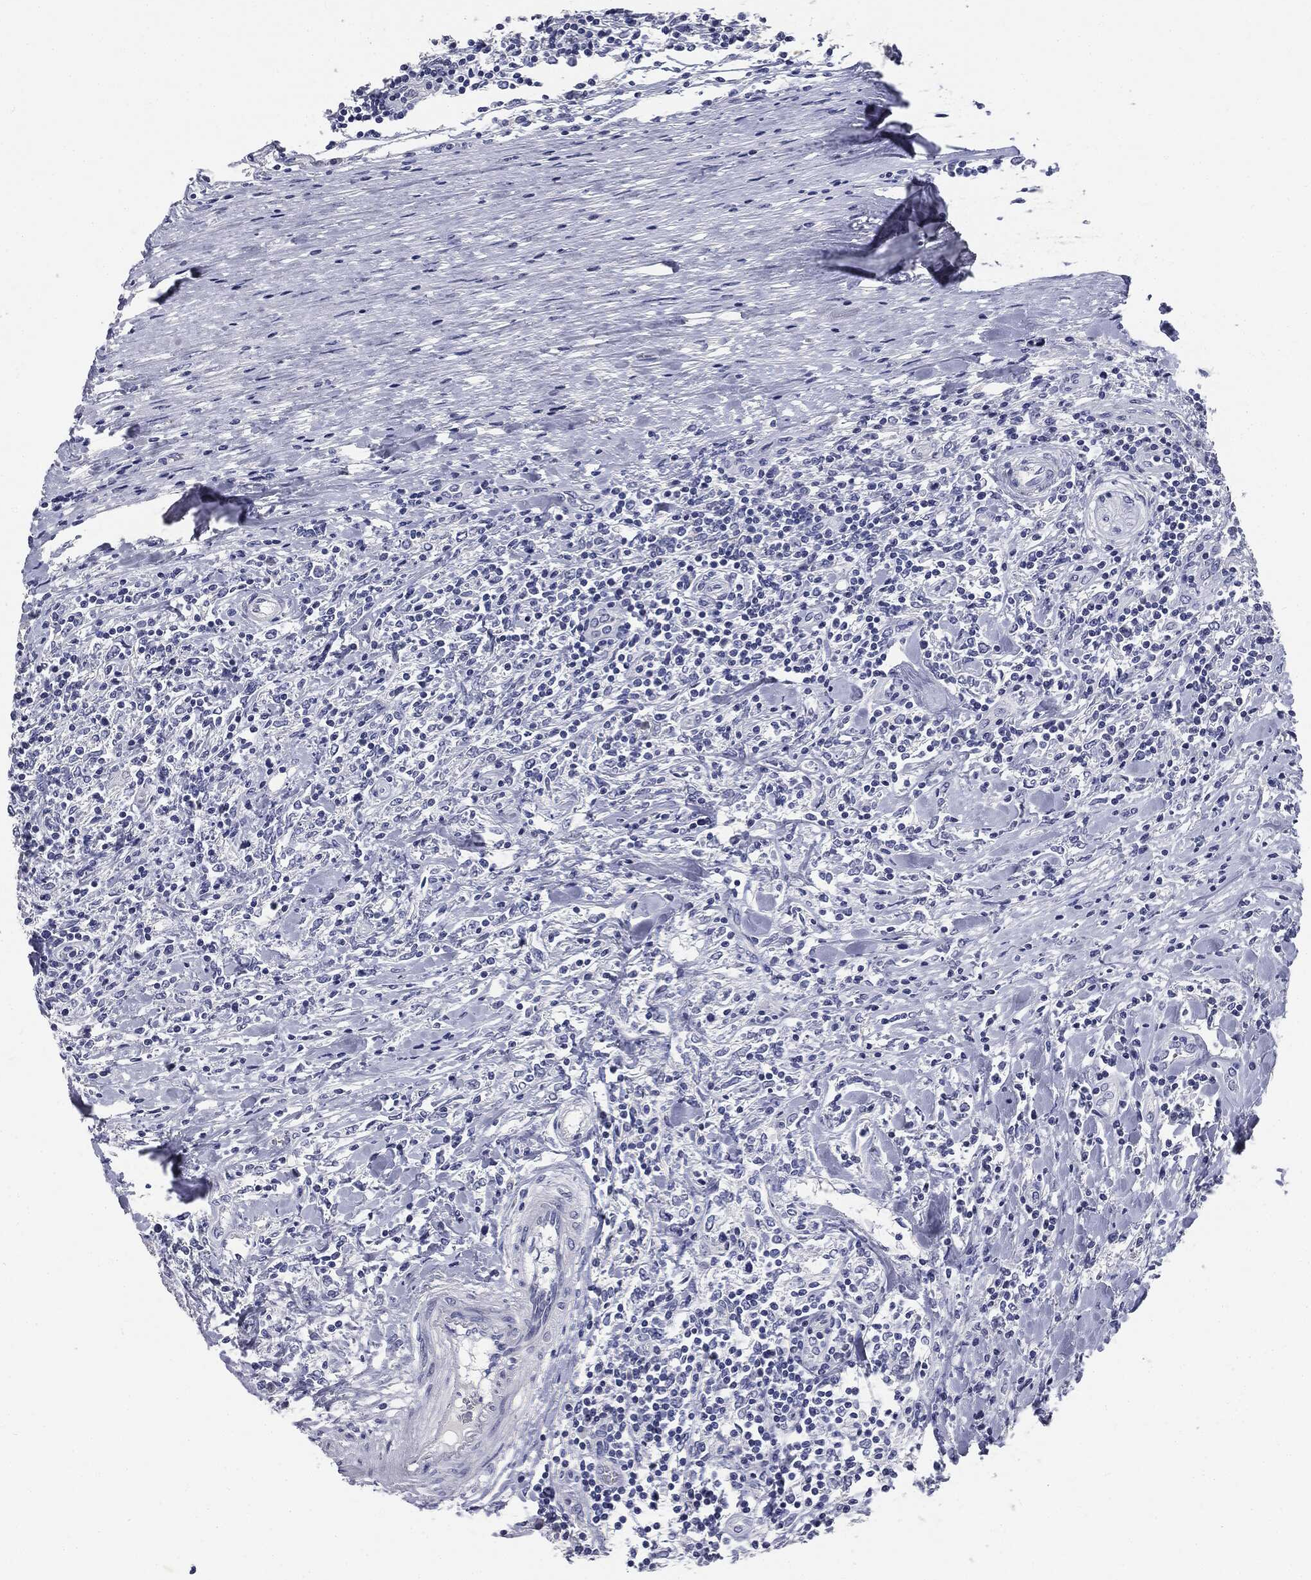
{"staining": {"intensity": "negative", "quantity": "none", "location": "none"}, "tissue": "lymphoma", "cell_type": "Tumor cells", "image_type": "cancer", "snomed": [{"axis": "morphology", "description": "Malignant lymphoma, non-Hodgkin's type, High grade"}, {"axis": "topography", "description": "Lymph node"}], "caption": "Tumor cells are negative for protein expression in human lymphoma.", "gene": "AFP", "patient": {"sex": "female", "age": 84}}